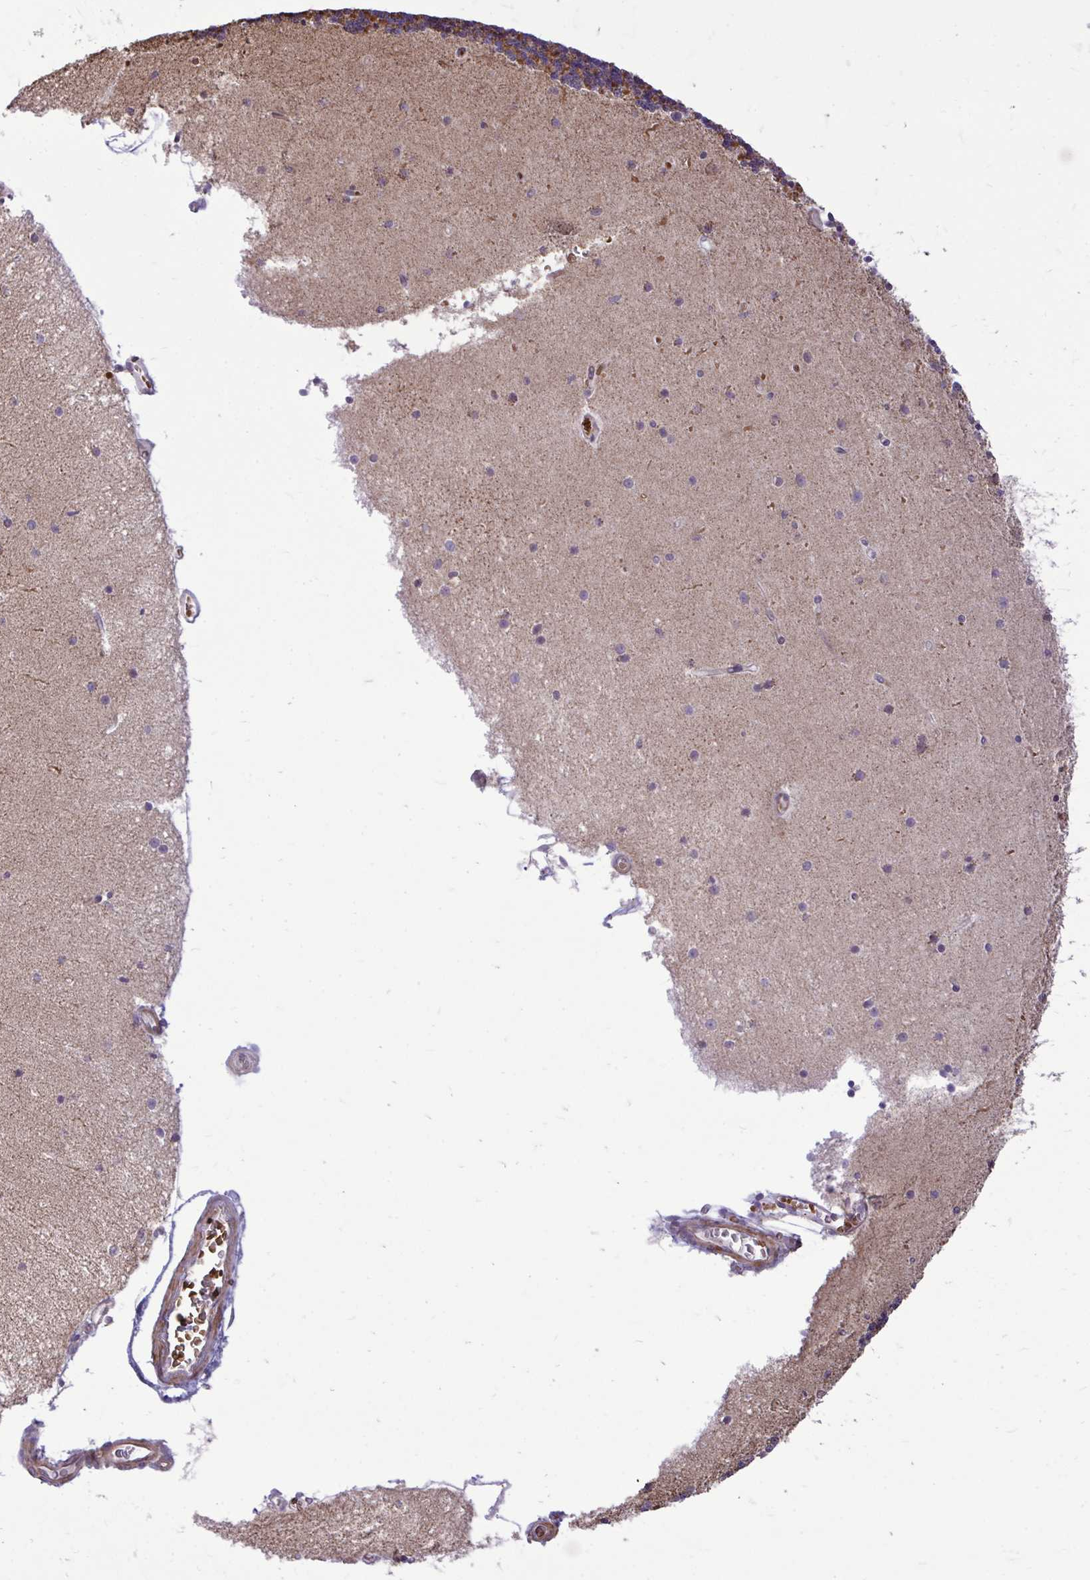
{"staining": {"intensity": "moderate", "quantity": ">75%", "location": "cytoplasmic/membranous"}, "tissue": "cerebellum", "cell_type": "Cells in granular layer", "image_type": "normal", "snomed": [{"axis": "morphology", "description": "Normal tissue, NOS"}, {"axis": "topography", "description": "Cerebellum"}], "caption": "Unremarkable cerebellum demonstrates moderate cytoplasmic/membranous positivity in about >75% of cells in granular layer, visualized by immunohistochemistry. (Stains: DAB in brown, nuclei in blue, Microscopy: brightfield microscopy at high magnification).", "gene": "UBE2C", "patient": {"sex": "female", "age": 54}}